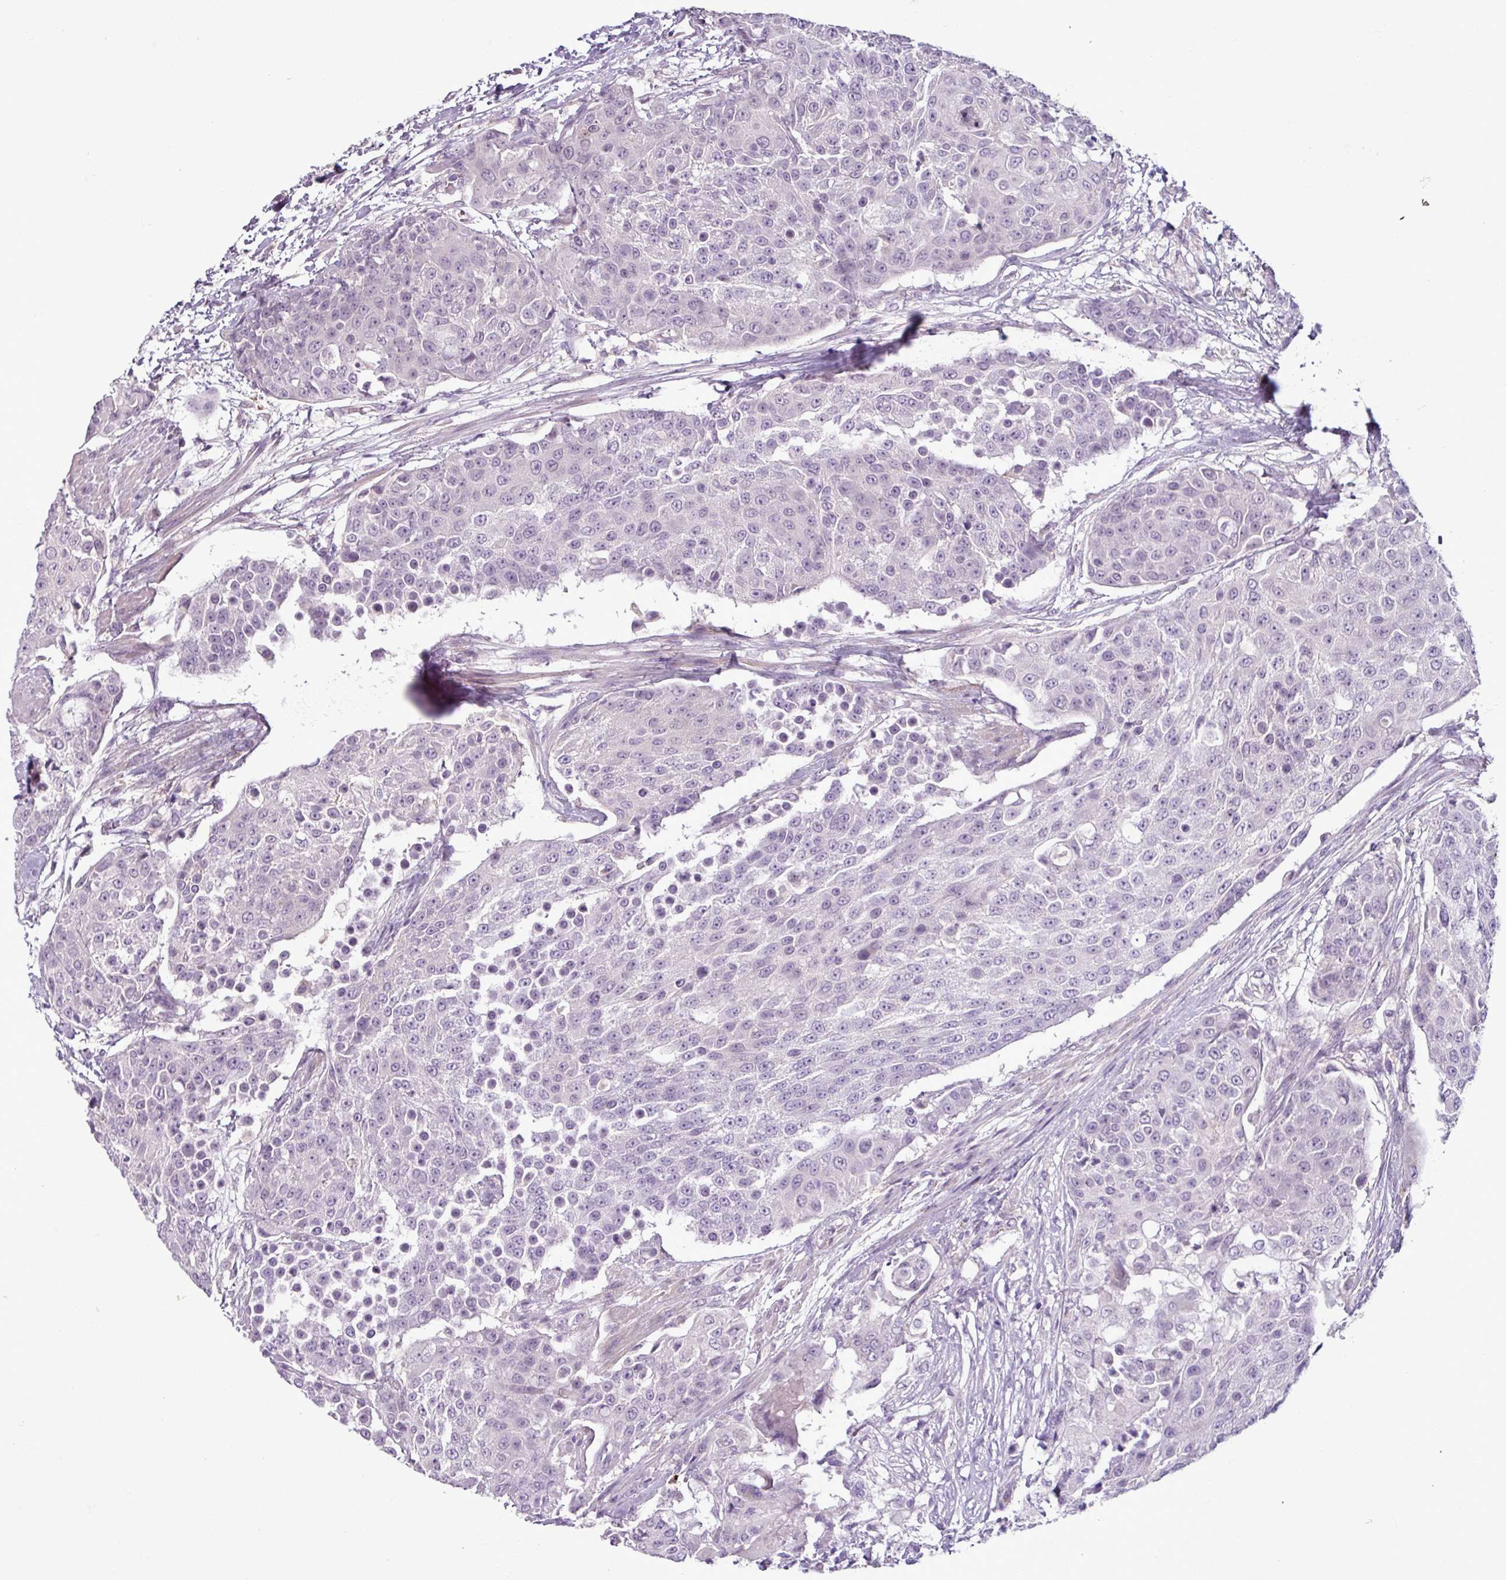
{"staining": {"intensity": "negative", "quantity": "none", "location": "none"}, "tissue": "urothelial cancer", "cell_type": "Tumor cells", "image_type": "cancer", "snomed": [{"axis": "morphology", "description": "Urothelial carcinoma, High grade"}, {"axis": "topography", "description": "Urinary bladder"}], "caption": "A micrograph of urothelial cancer stained for a protein exhibits no brown staining in tumor cells. Nuclei are stained in blue.", "gene": "C9orf24", "patient": {"sex": "female", "age": 63}}